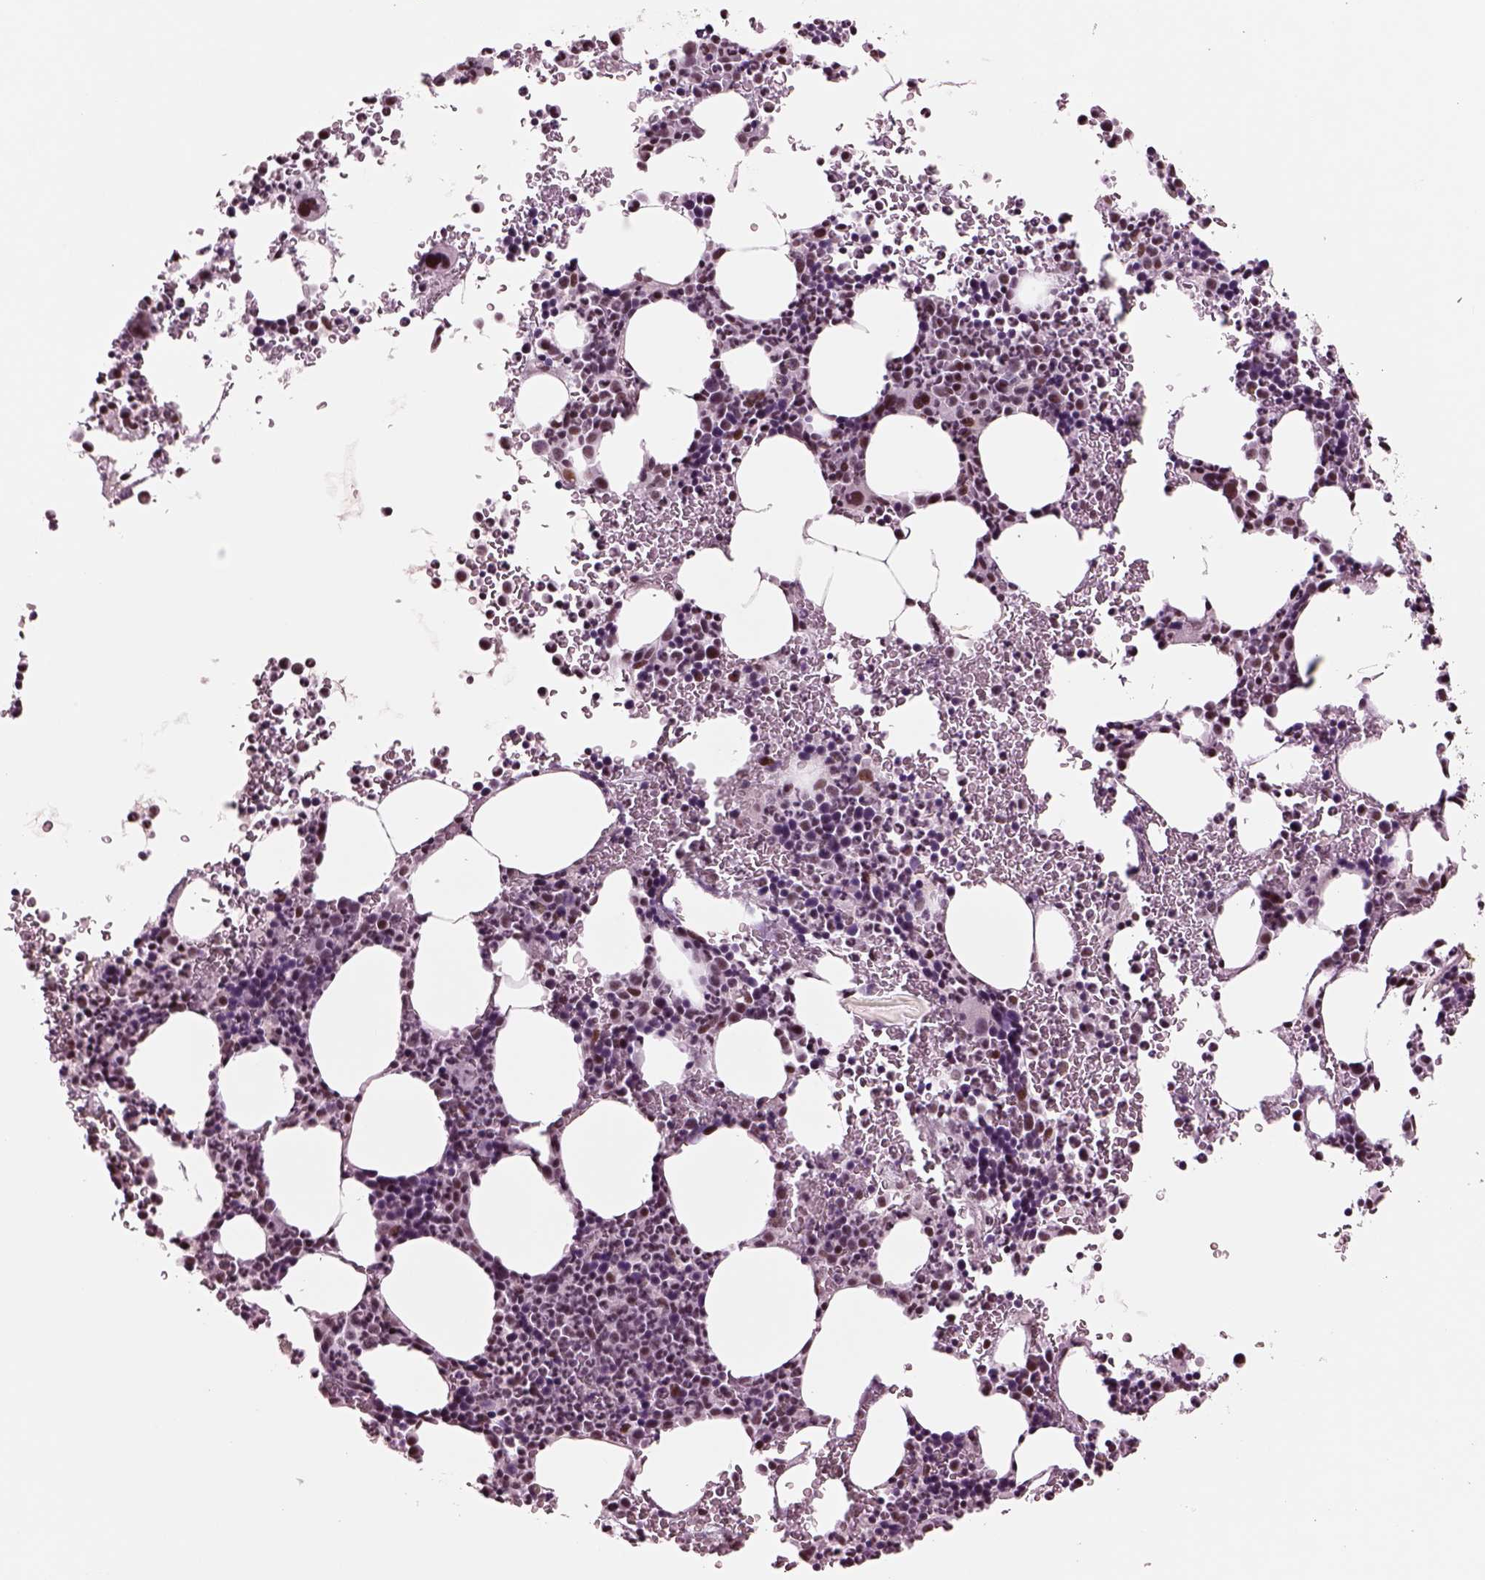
{"staining": {"intensity": "moderate", "quantity": "<25%", "location": "nuclear"}, "tissue": "bone marrow", "cell_type": "Hematopoietic cells", "image_type": "normal", "snomed": [{"axis": "morphology", "description": "Normal tissue, NOS"}, {"axis": "topography", "description": "Bone marrow"}], "caption": "This image displays unremarkable bone marrow stained with immunohistochemistry to label a protein in brown. The nuclear of hematopoietic cells show moderate positivity for the protein. Nuclei are counter-stained blue.", "gene": "SEPHS1", "patient": {"sex": "male", "age": 81}}